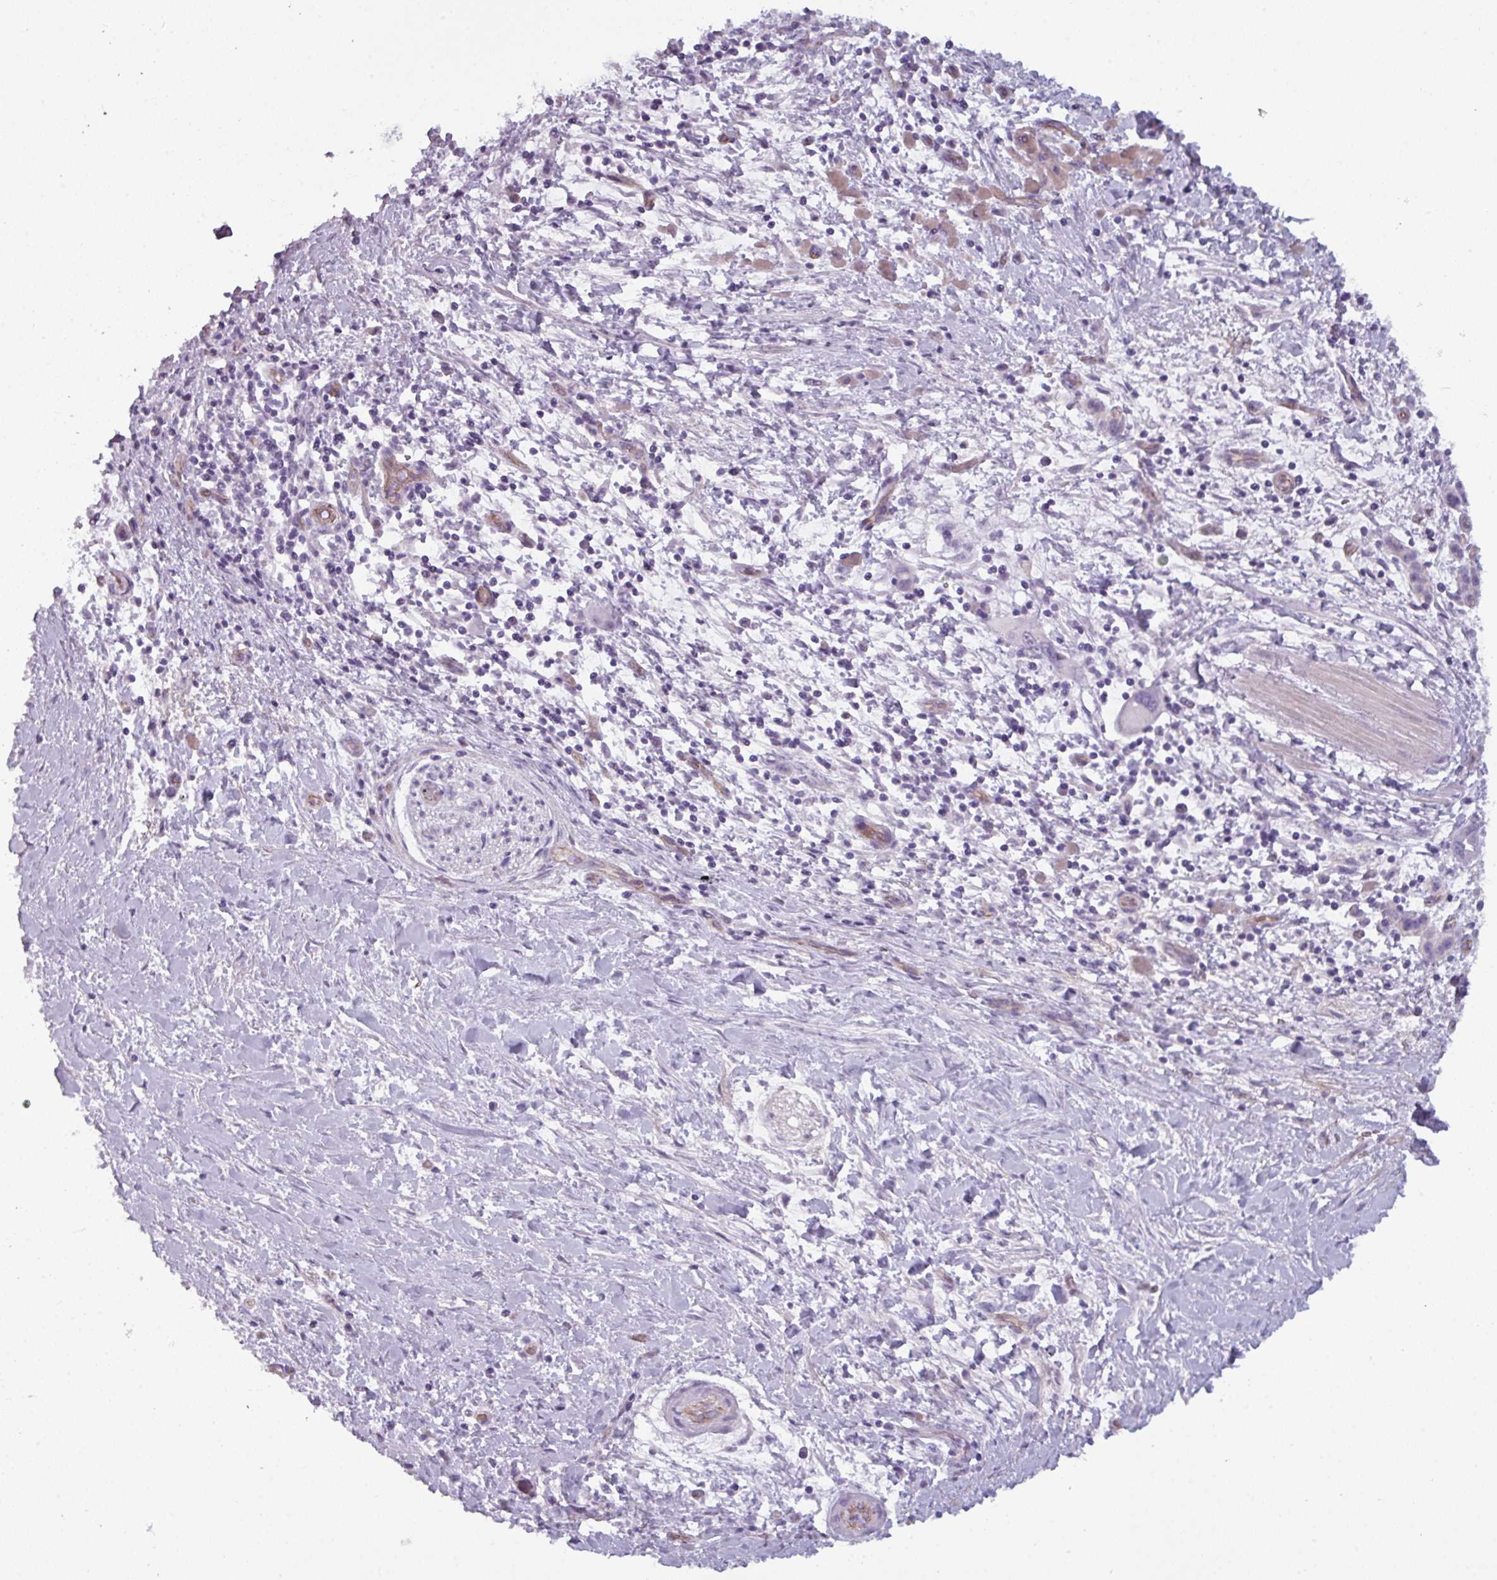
{"staining": {"intensity": "negative", "quantity": "none", "location": "none"}, "tissue": "pancreatic cancer", "cell_type": "Tumor cells", "image_type": "cancer", "snomed": [{"axis": "morphology", "description": "Adenocarcinoma, NOS"}, {"axis": "topography", "description": "Pancreas"}], "caption": "Immunohistochemistry photomicrograph of neoplastic tissue: pancreatic cancer stained with DAB (3,3'-diaminobenzidine) displays no significant protein expression in tumor cells.", "gene": "AREL1", "patient": {"sex": "male", "age": 68}}